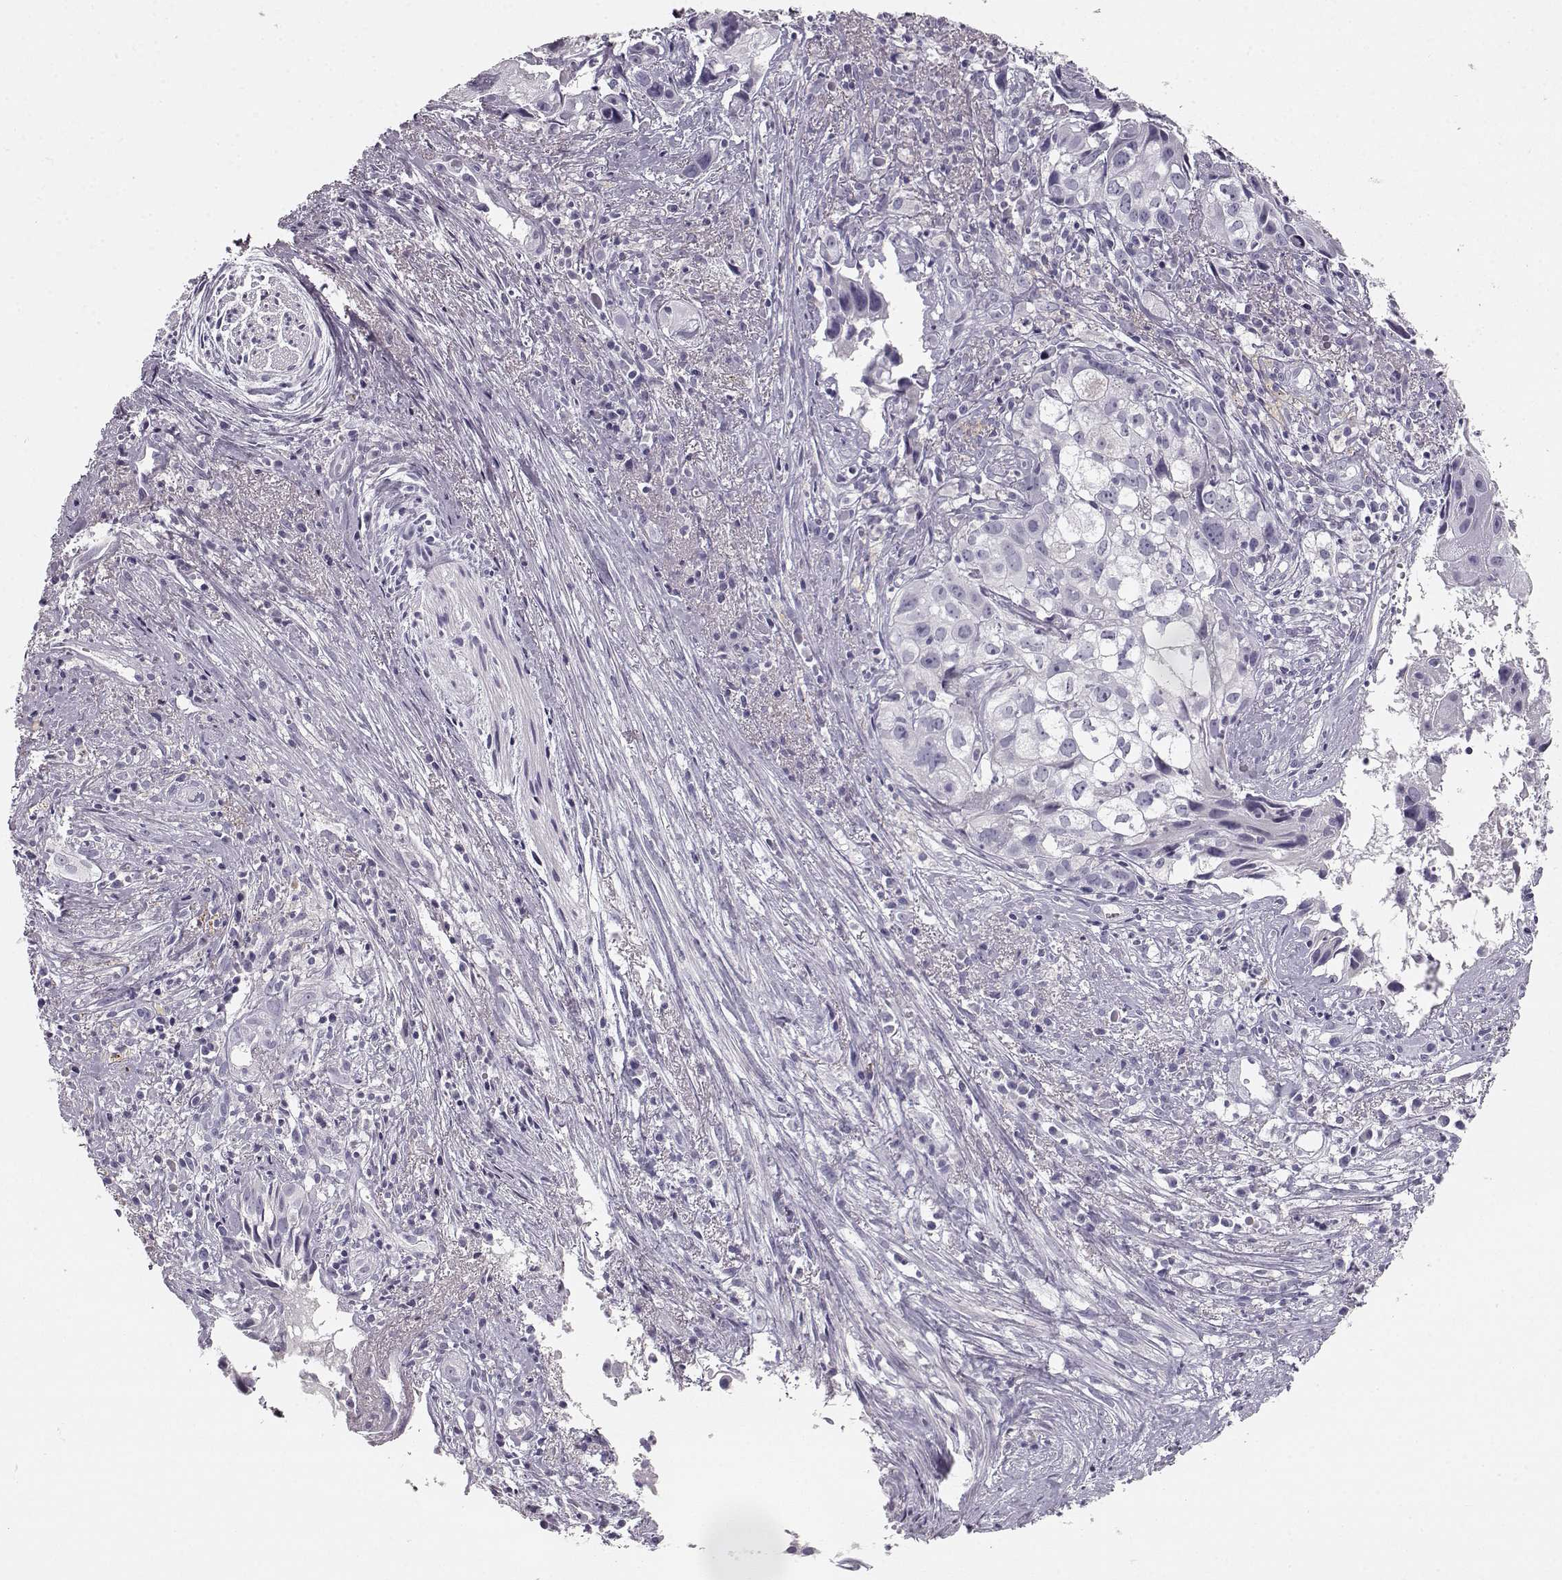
{"staining": {"intensity": "negative", "quantity": "none", "location": "none"}, "tissue": "cervical cancer", "cell_type": "Tumor cells", "image_type": "cancer", "snomed": [{"axis": "morphology", "description": "Squamous cell carcinoma, NOS"}, {"axis": "topography", "description": "Cervix"}], "caption": "Micrograph shows no significant protein expression in tumor cells of squamous cell carcinoma (cervical).", "gene": "KIAA0319", "patient": {"sex": "female", "age": 53}}